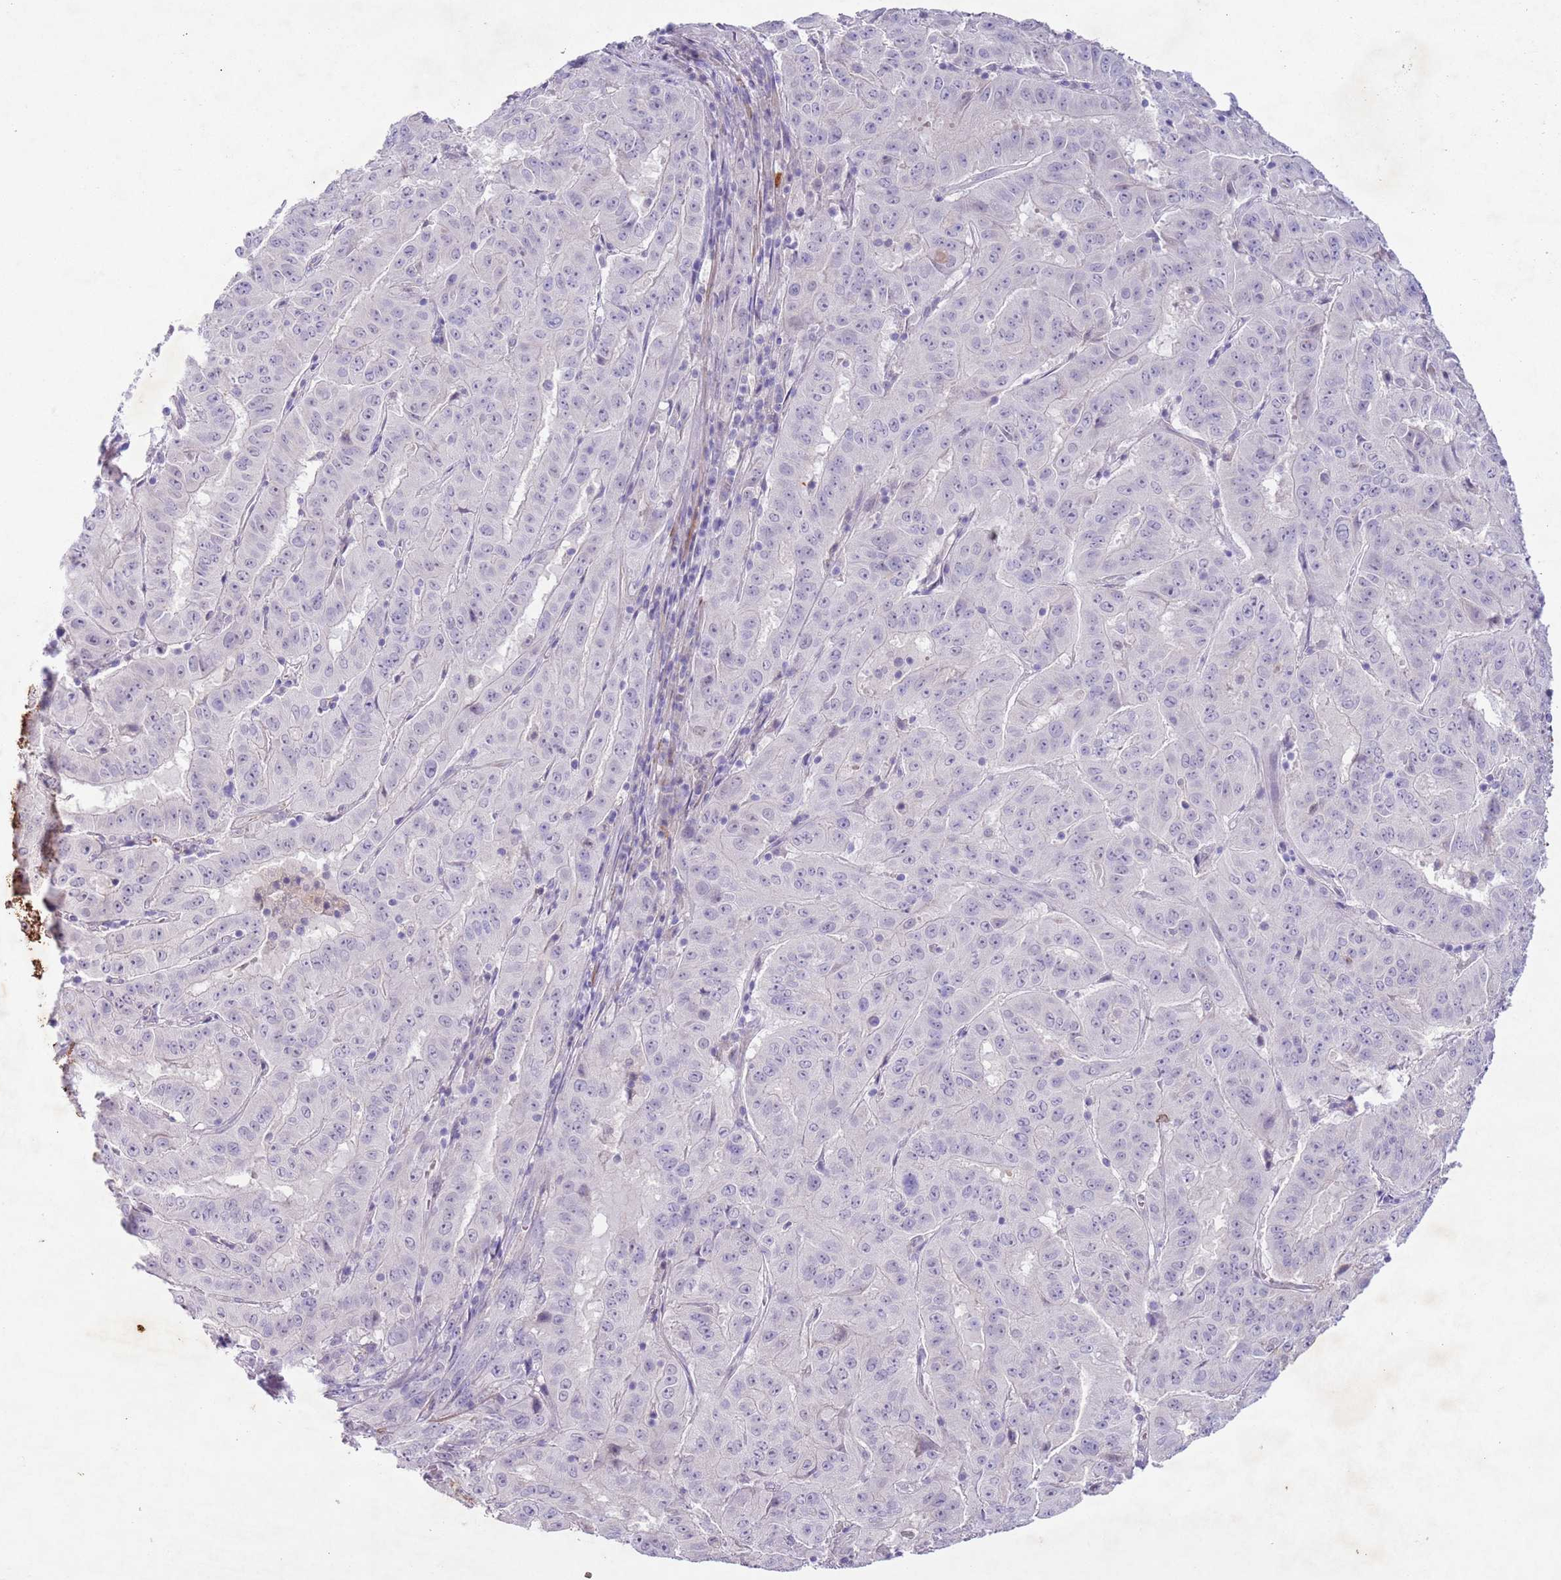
{"staining": {"intensity": "negative", "quantity": "none", "location": "none"}, "tissue": "pancreatic cancer", "cell_type": "Tumor cells", "image_type": "cancer", "snomed": [{"axis": "morphology", "description": "Adenocarcinoma, NOS"}, {"axis": "topography", "description": "Pancreas"}], "caption": "Immunohistochemical staining of pancreatic adenocarcinoma displays no significant staining in tumor cells. (DAB (3,3'-diaminobenzidine) IHC with hematoxylin counter stain).", "gene": "CCNI", "patient": {"sex": "male", "age": 63}}